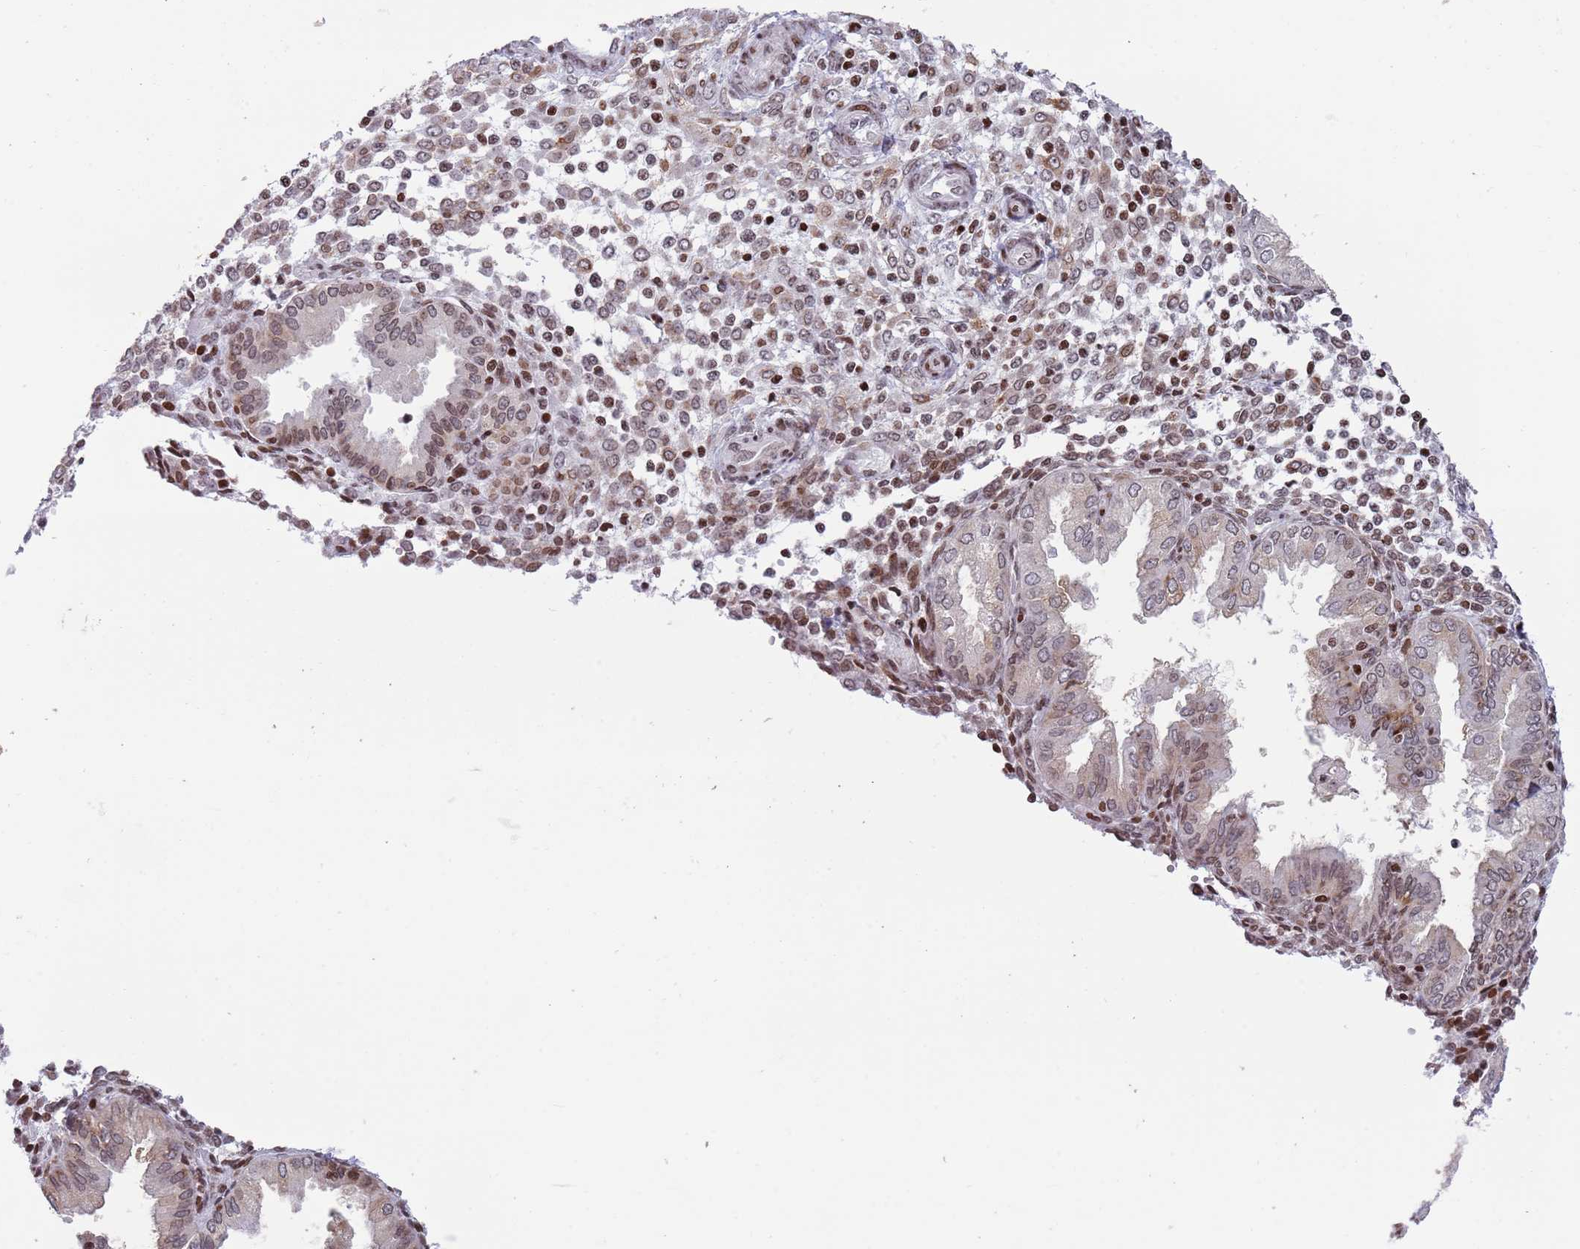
{"staining": {"intensity": "moderate", "quantity": "25%-75%", "location": "nuclear"}, "tissue": "endometrium", "cell_type": "Cells in endometrial stroma", "image_type": "normal", "snomed": [{"axis": "morphology", "description": "Normal tissue, NOS"}, {"axis": "topography", "description": "Endometrium"}], "caption": "Moderate nuclear staining for a protein is seen in approximately 25%-75% of cells in endometrial stroma of unremarkable endometrium using immunohistochemistry (IHC).", "gene": "ENSG00000285547", "patient": {"sex": "female", "age": 53}}